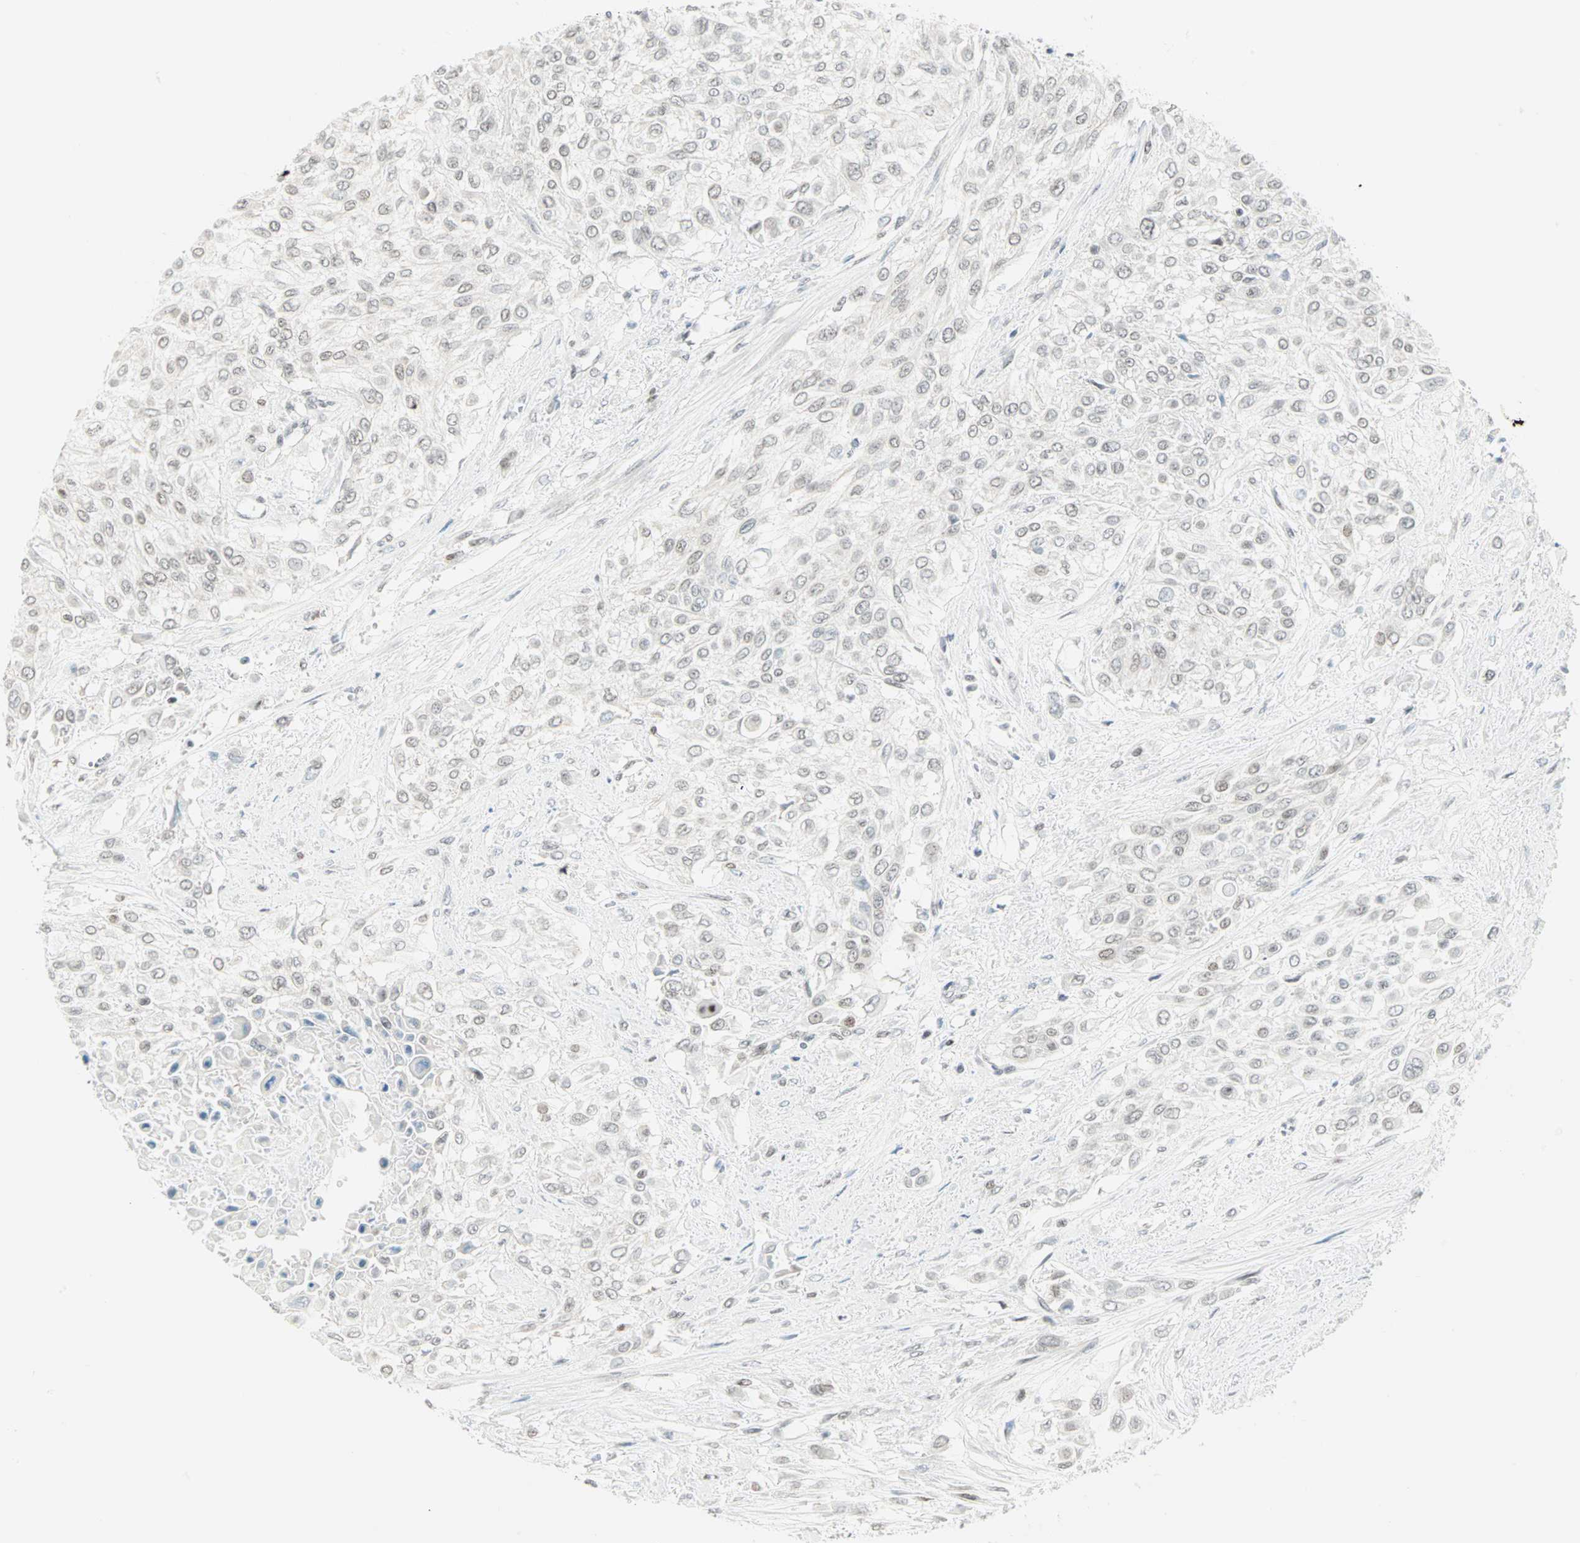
{"staining": {"intensity": "negative", "quantity": "none", "location": "none"}, "tissue": "urothelial cancer", "cell_type": "Tumor cells", "image_type": "cancer", "snomed": [{"axis": "morphology", "description": "Urothelial carcinoma, High grade"}, {"axis": "topography", "description": "Urinary bladder"}], "caption": "Micrograph shows no protein staining in tumor cells of urothelial cancer tissue.", "gene": "PKNOX1", "patient": {"sex": "male", "age": 57}}